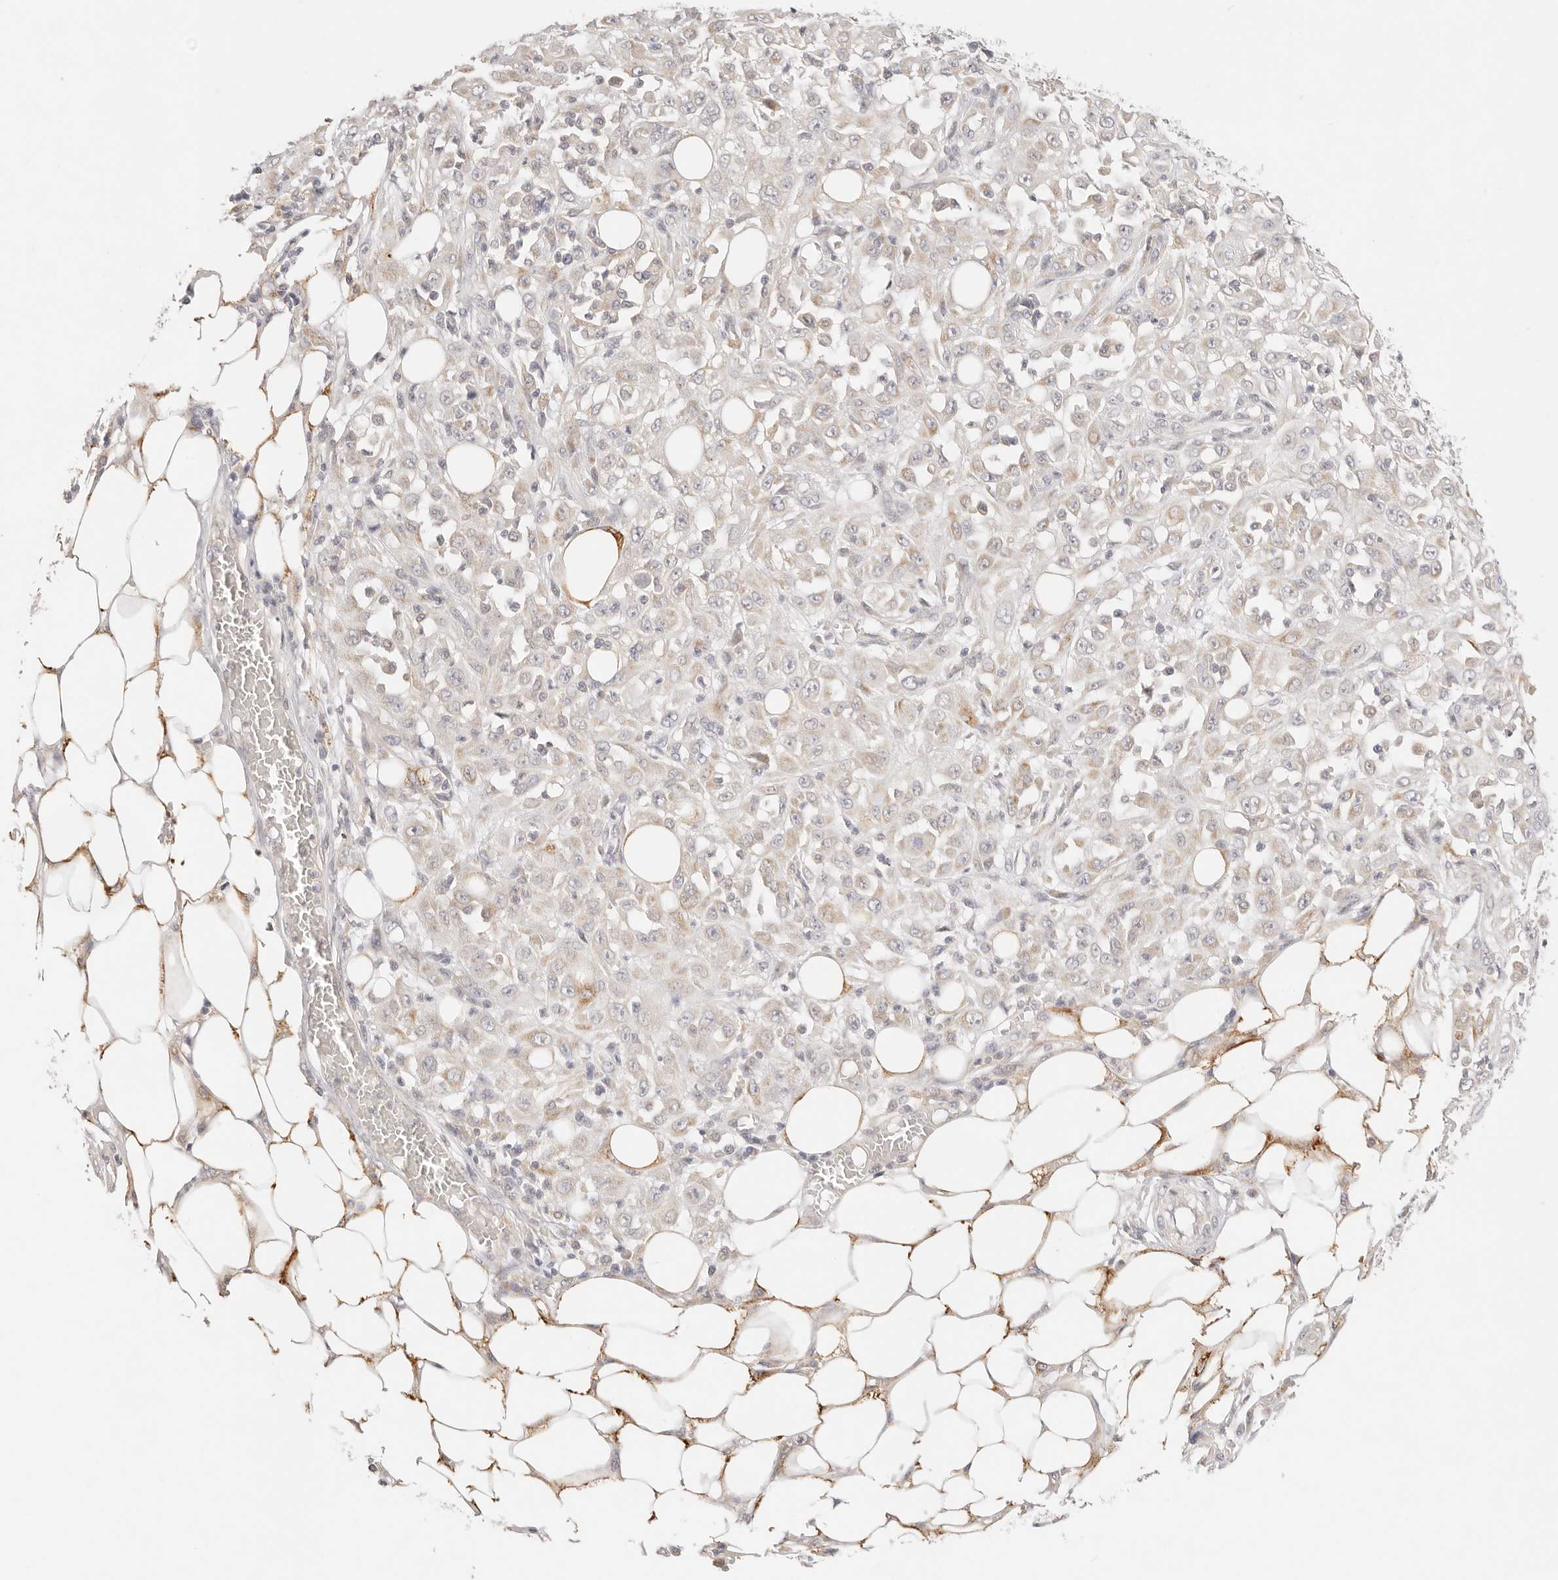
{"staining": {"intensity": "weak", "quantity": "<25%", "location": "cytoplasmic/membranous"}, "tissue": "skin cancer", "cell_type": "Tumor cells", "image_type": "cancer", "snomed": [{"axis": "morphology", "description": "Squamous cell carcinoma, NOS"}, {"axis": "morphology", "description": "Squamous cell carcinoma, metastatic, NOS"}, {"axis": "topography", "description": "Skin"}, {"axis": "topography", "description": "Lymph node"}], "caption": "A high-resolution histopathology image shows IHC staining of skin cancer, which demonstrates no significant expression in tumor cells.", "gene": "GPR156", "patient": {"sex": "male", "age": 75}}